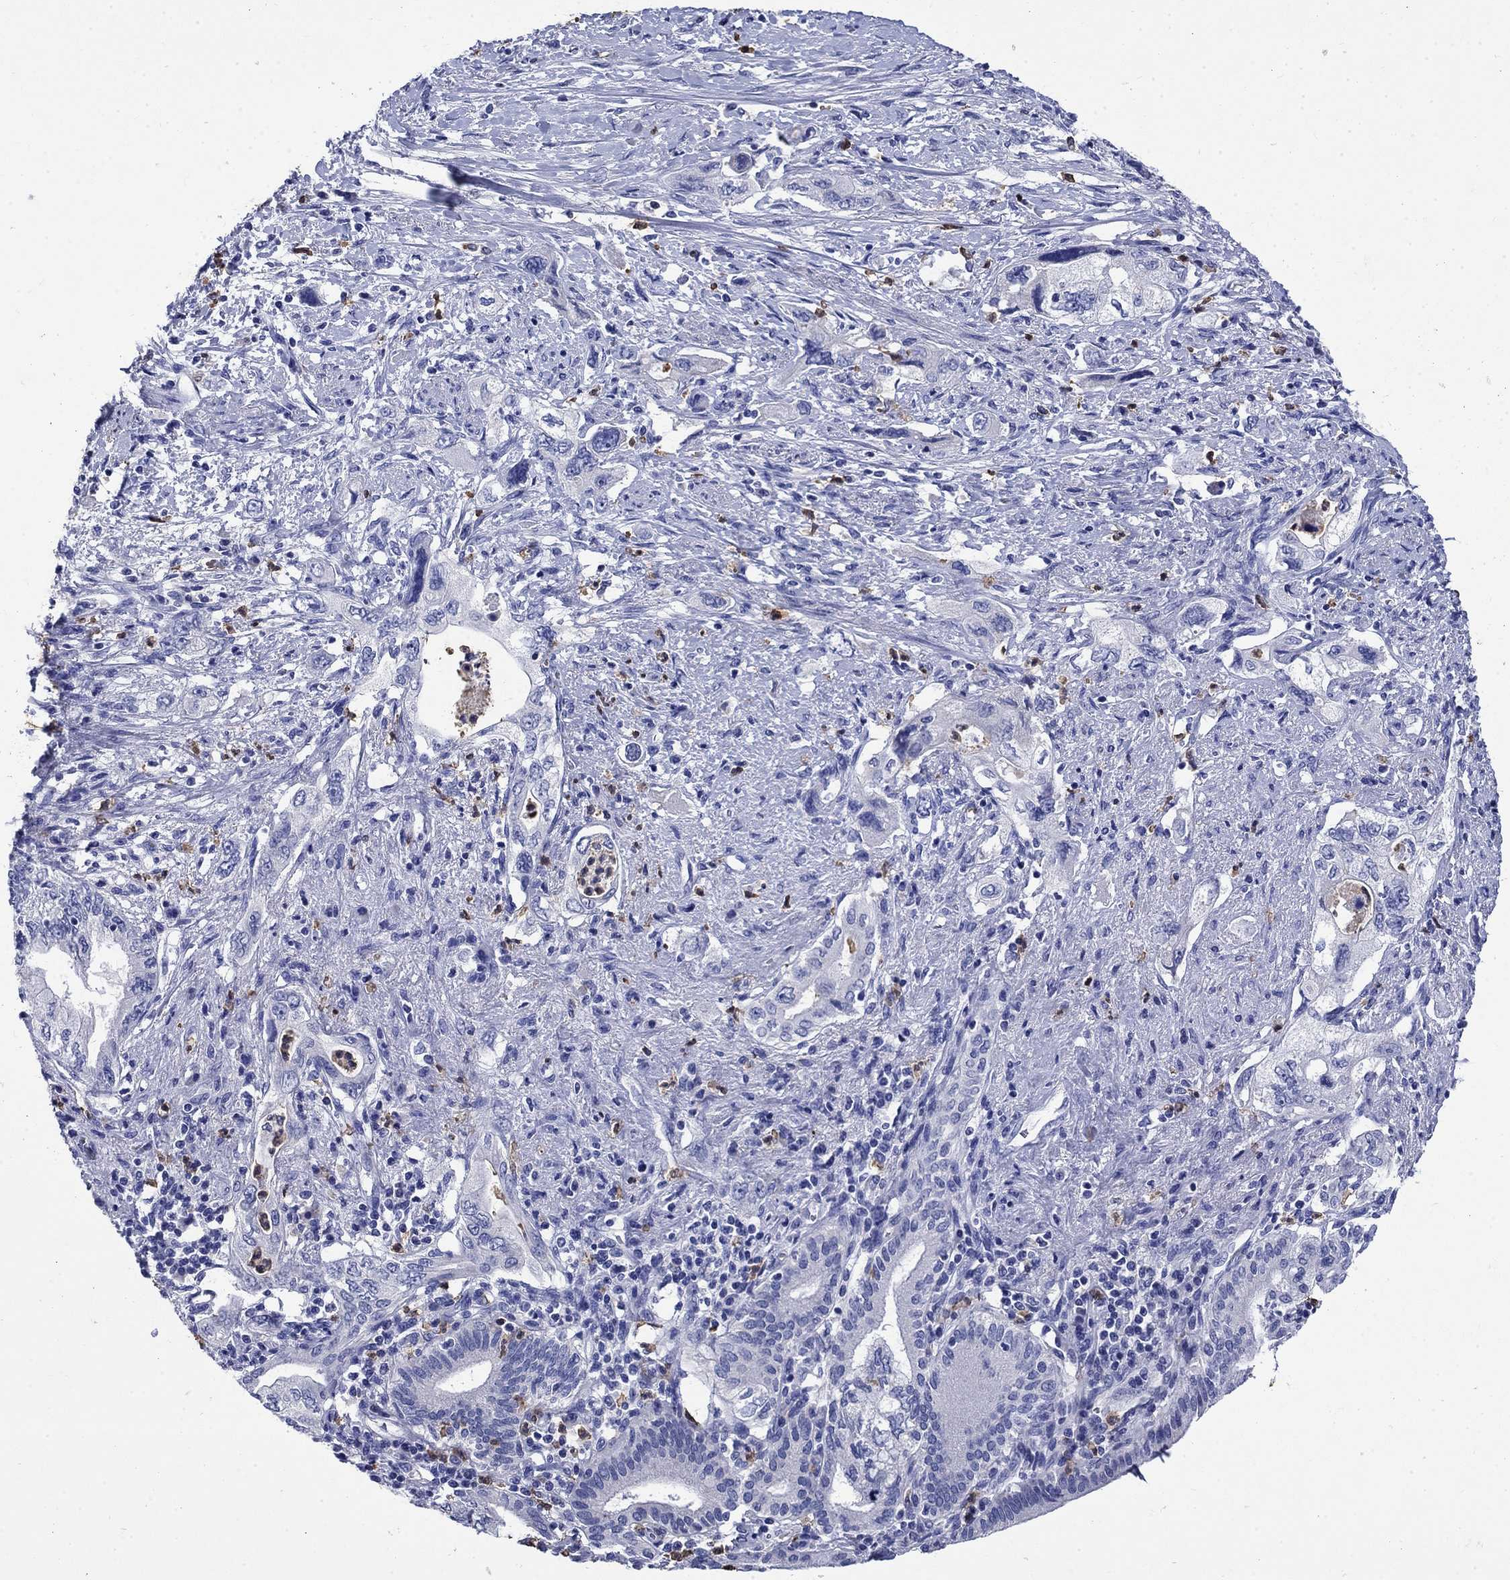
{"staining": {"intensity": "negative", "quantity": "none", "location": "none"}, "tissue": "pancreatic cancer", "cell_type": "Tumor cells", "image_type": "cancer", "snomed": [{"axis": "morphology", "description": "Adenocarcinoma, NOS"}, {"axis": "topography", "description": "Pancreas"}], "caption": "Tumor cells are negative for protein expression in human adenocarcinoma (pancreatic).", "gene": "TFR2", "patient": {"sex": "female", "age": 73}}